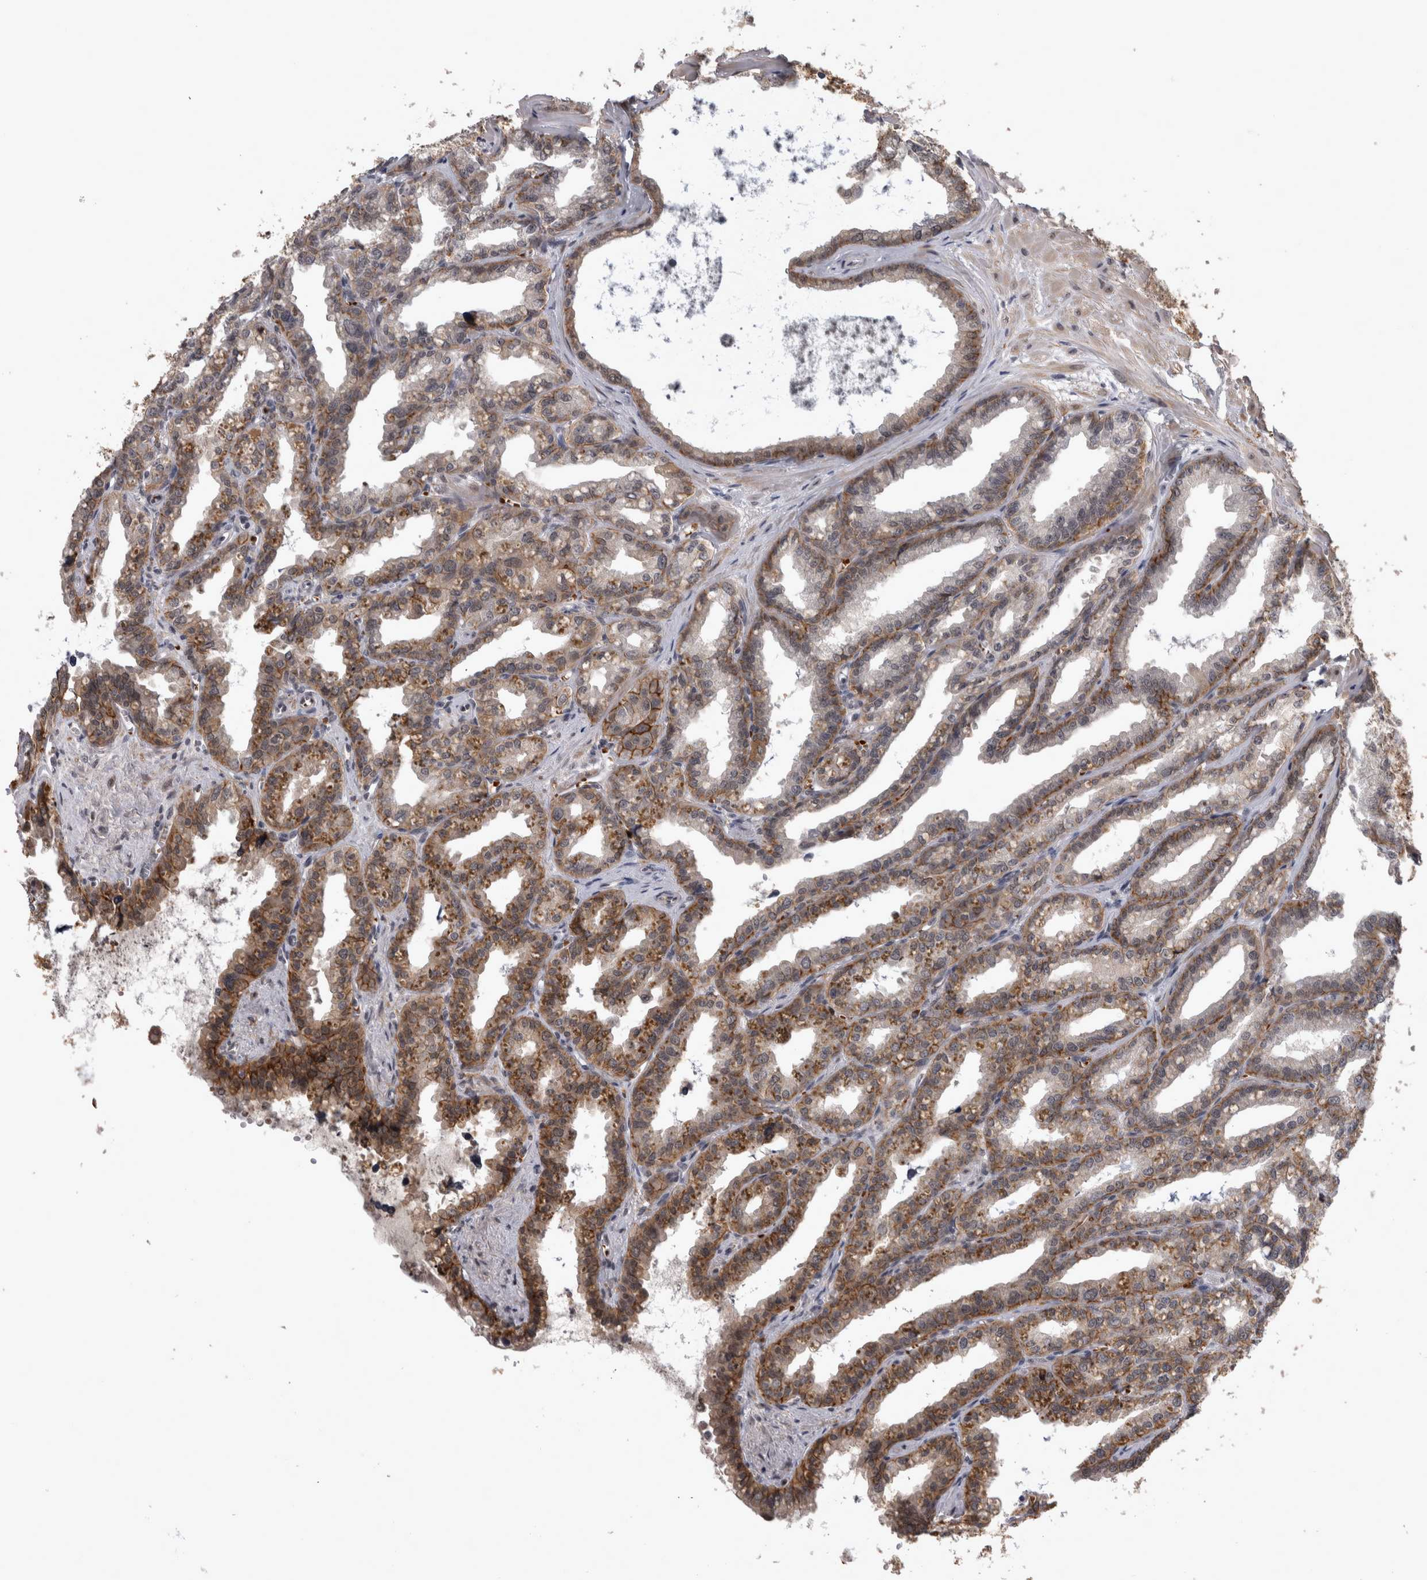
{"staining": {"intensity": "moderate", "quantity": ">75%", "location": "cytoplasmic/membranous"}, "tissue": "seminal vesicle", "cell_type": "Glandular cells", "image_type": "normal", "snomed": [{"axis": "morphology", "description": "Normal tissue, NOS"}, {"axis": "topography", "description": "Prostate"}, {"axis": "topography", "description": "Seminal veicle"}], "caption": "Immunohistochemical staining of unremarkable human seminal vesicle reveals >75% levels of moderate cytoplasmic/membranous protein positivity in about >75% of glandular cells. The protein of interest is stained brown, and the nuclei are stained in blue (DAB IHC with brightfield microscopy, high magnification).", "gene": "PEBP4", "patient": {"sex": "male", "age": 51}}